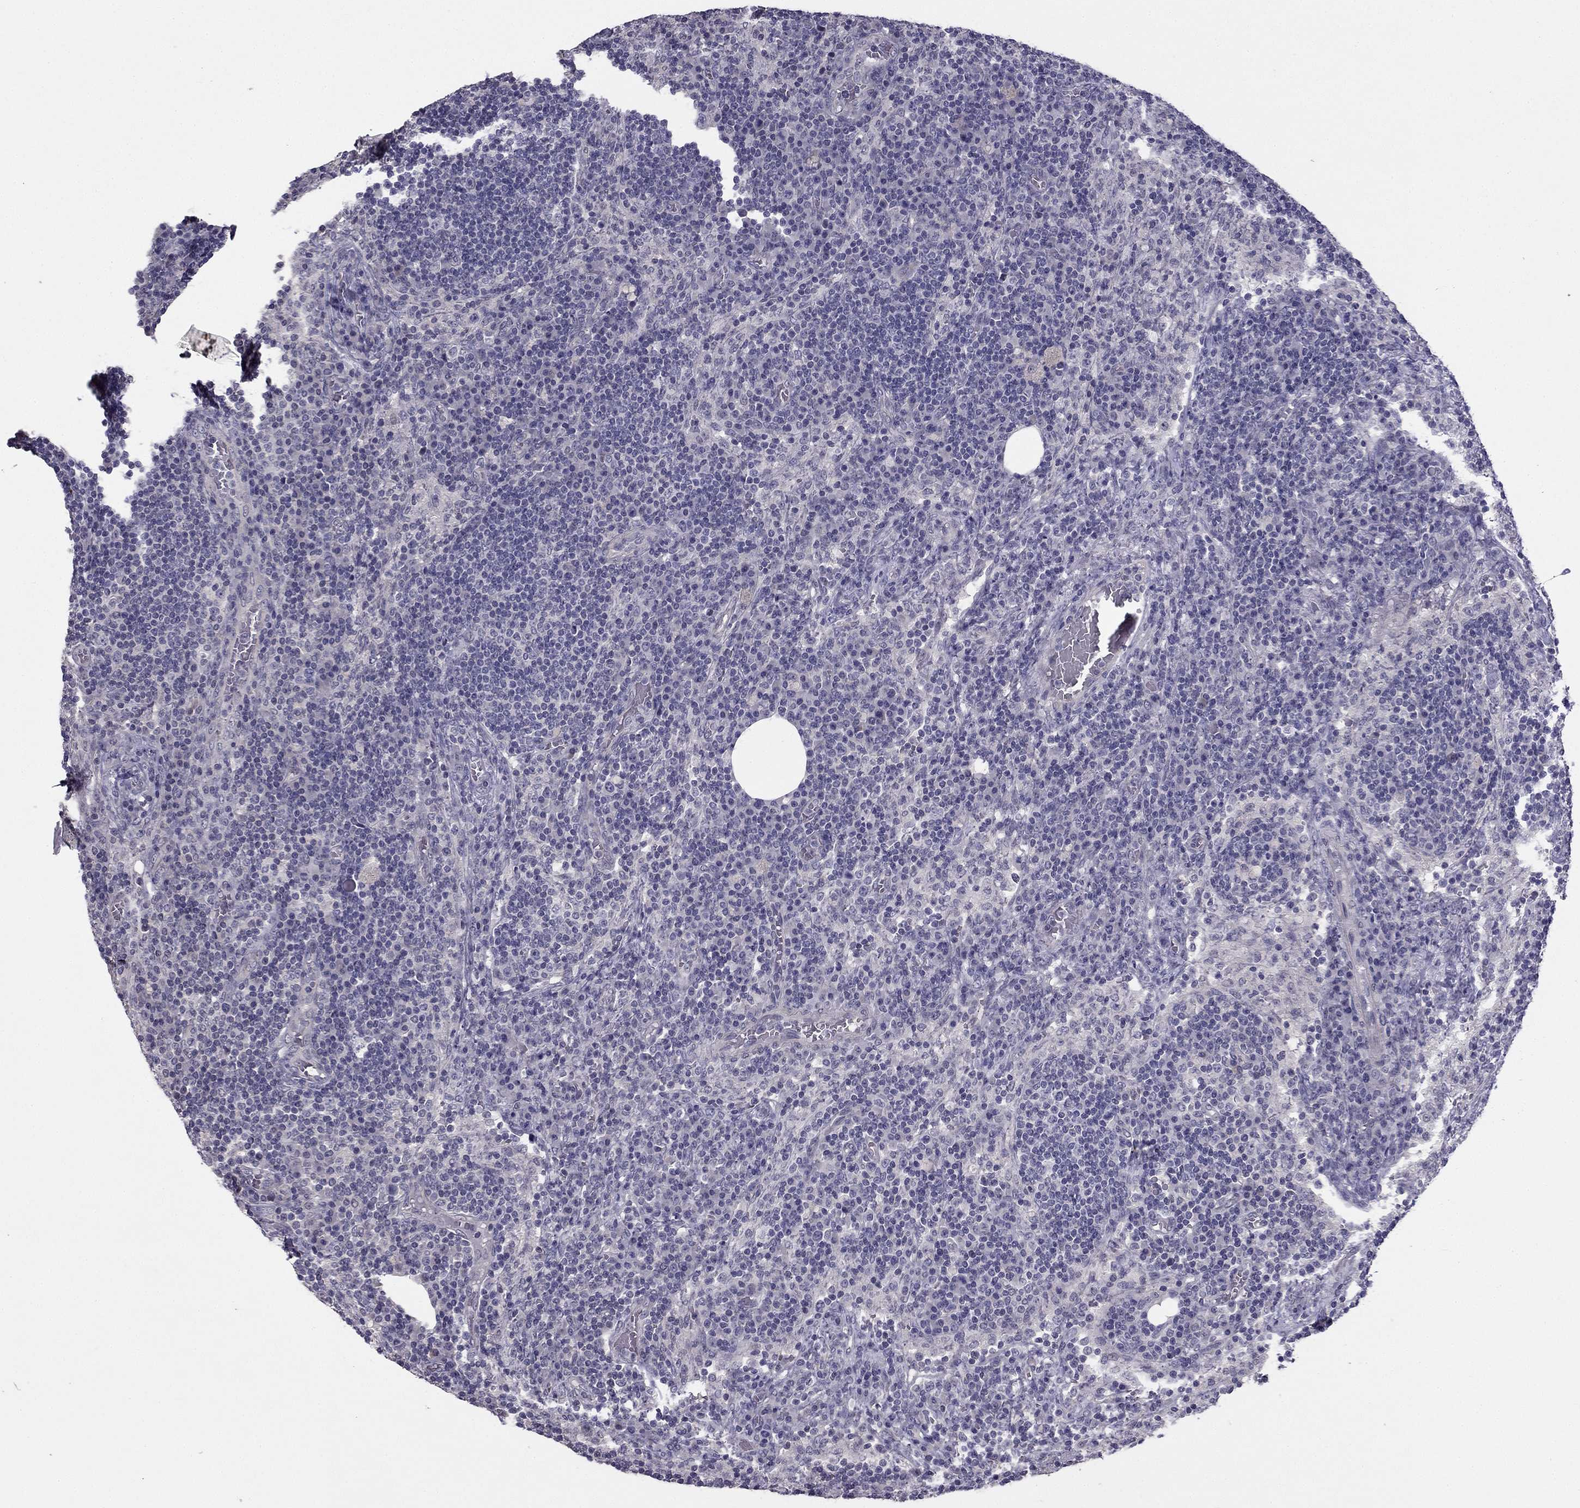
{"staining": {"intensity": "negative", "quantity": "none", "location": "none"}, "tissue": "lymph node", "cell_type": "Non-germinal center cells", "image_type": "normal", "snomed": [{"axis": "morphology", "description": "Normal tissue, NOS"}, {"axis": "topography", "description": "Lymph node"}], "caption": "Normal lymph node was stained to show a protein in brown. There is no significant positivity in non-germinal center cells. (Stains: DAB (3,3'-diaminobenzidine) immunohistochemistry (IHC) with hematoxylin counter stain, Microscopy: brightfield microscopy at high magnification).", "gene": "HSFX1", "patient": {"sex": "male", "age": 63}}